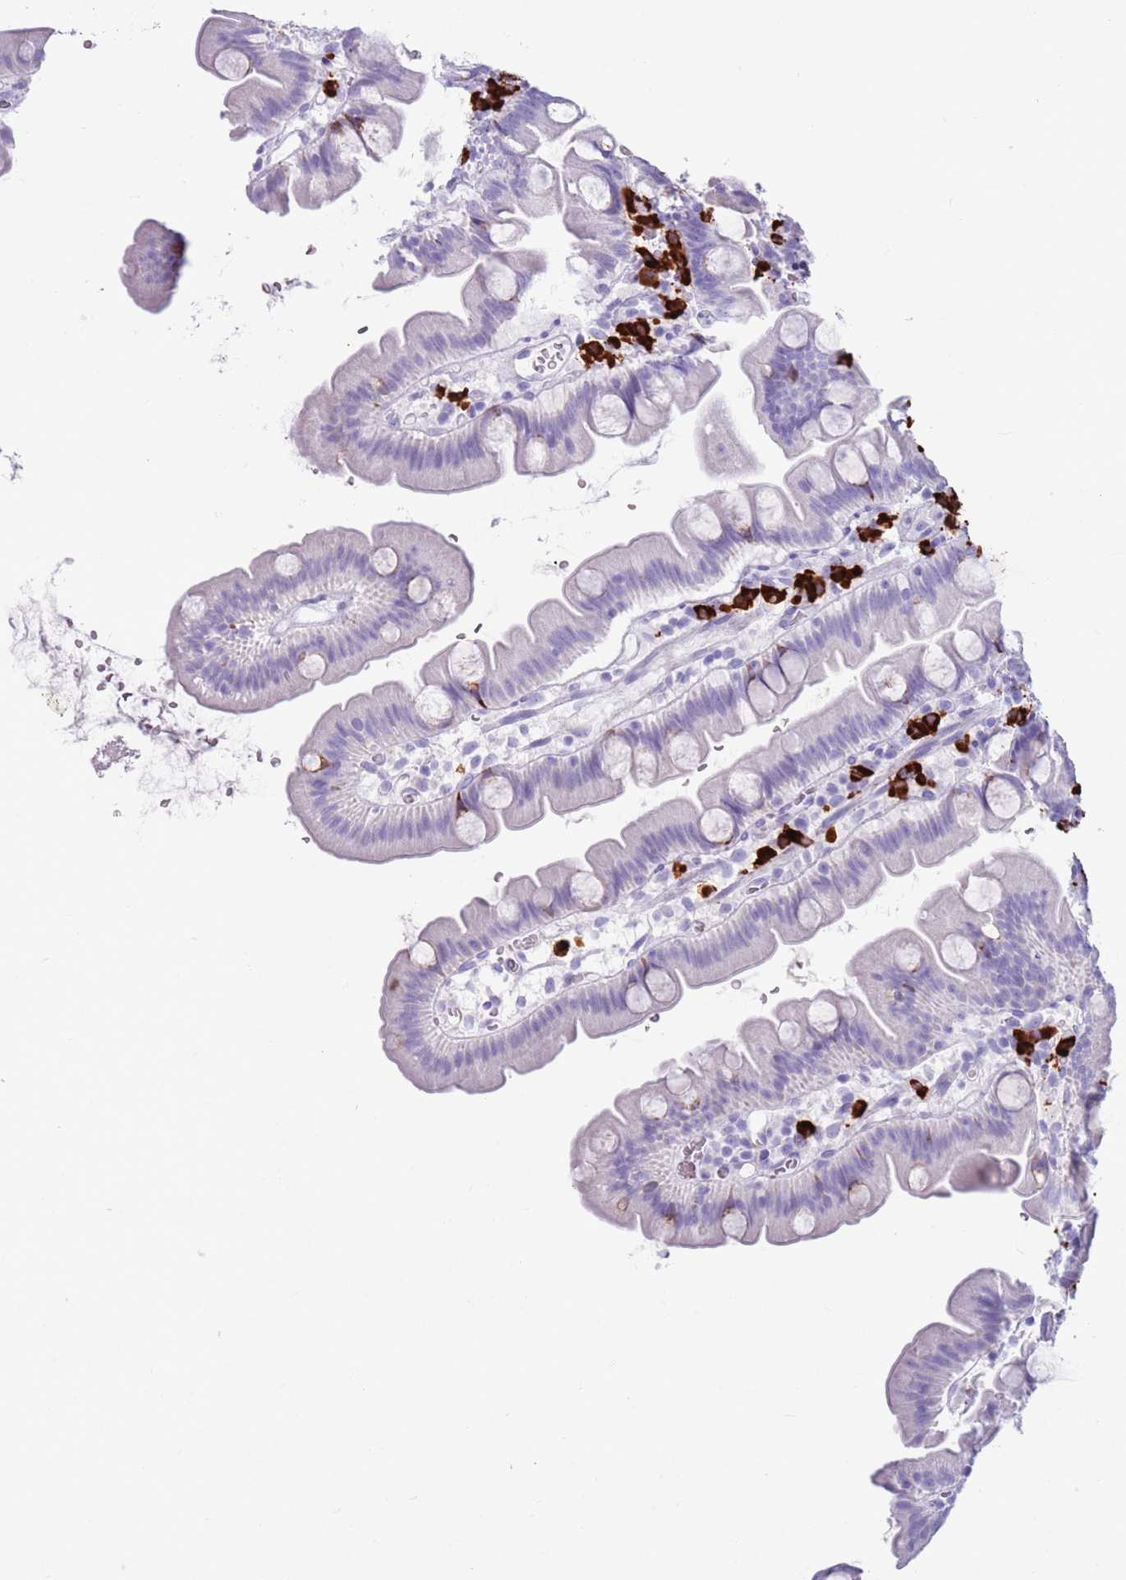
{"staining": {"intensity": "weak", "quantity": "<25%", "location": "cytoplasmic/membranous"}, "tissue": "small intestine", "cell_type": "Glandular cells", "image_type": "normal", "snomed": [{"axis": "morphology", "description": "Normal tissue, NOS"}, {"axis": "topography", "description": "Small intestine"}], "caption": "Immunohistochemical staining of benign small intestine exhibits no significant staining in glandular cells.", "gene": "ENSG00000263020", "patient": {"sex": "female", "age": 68}}